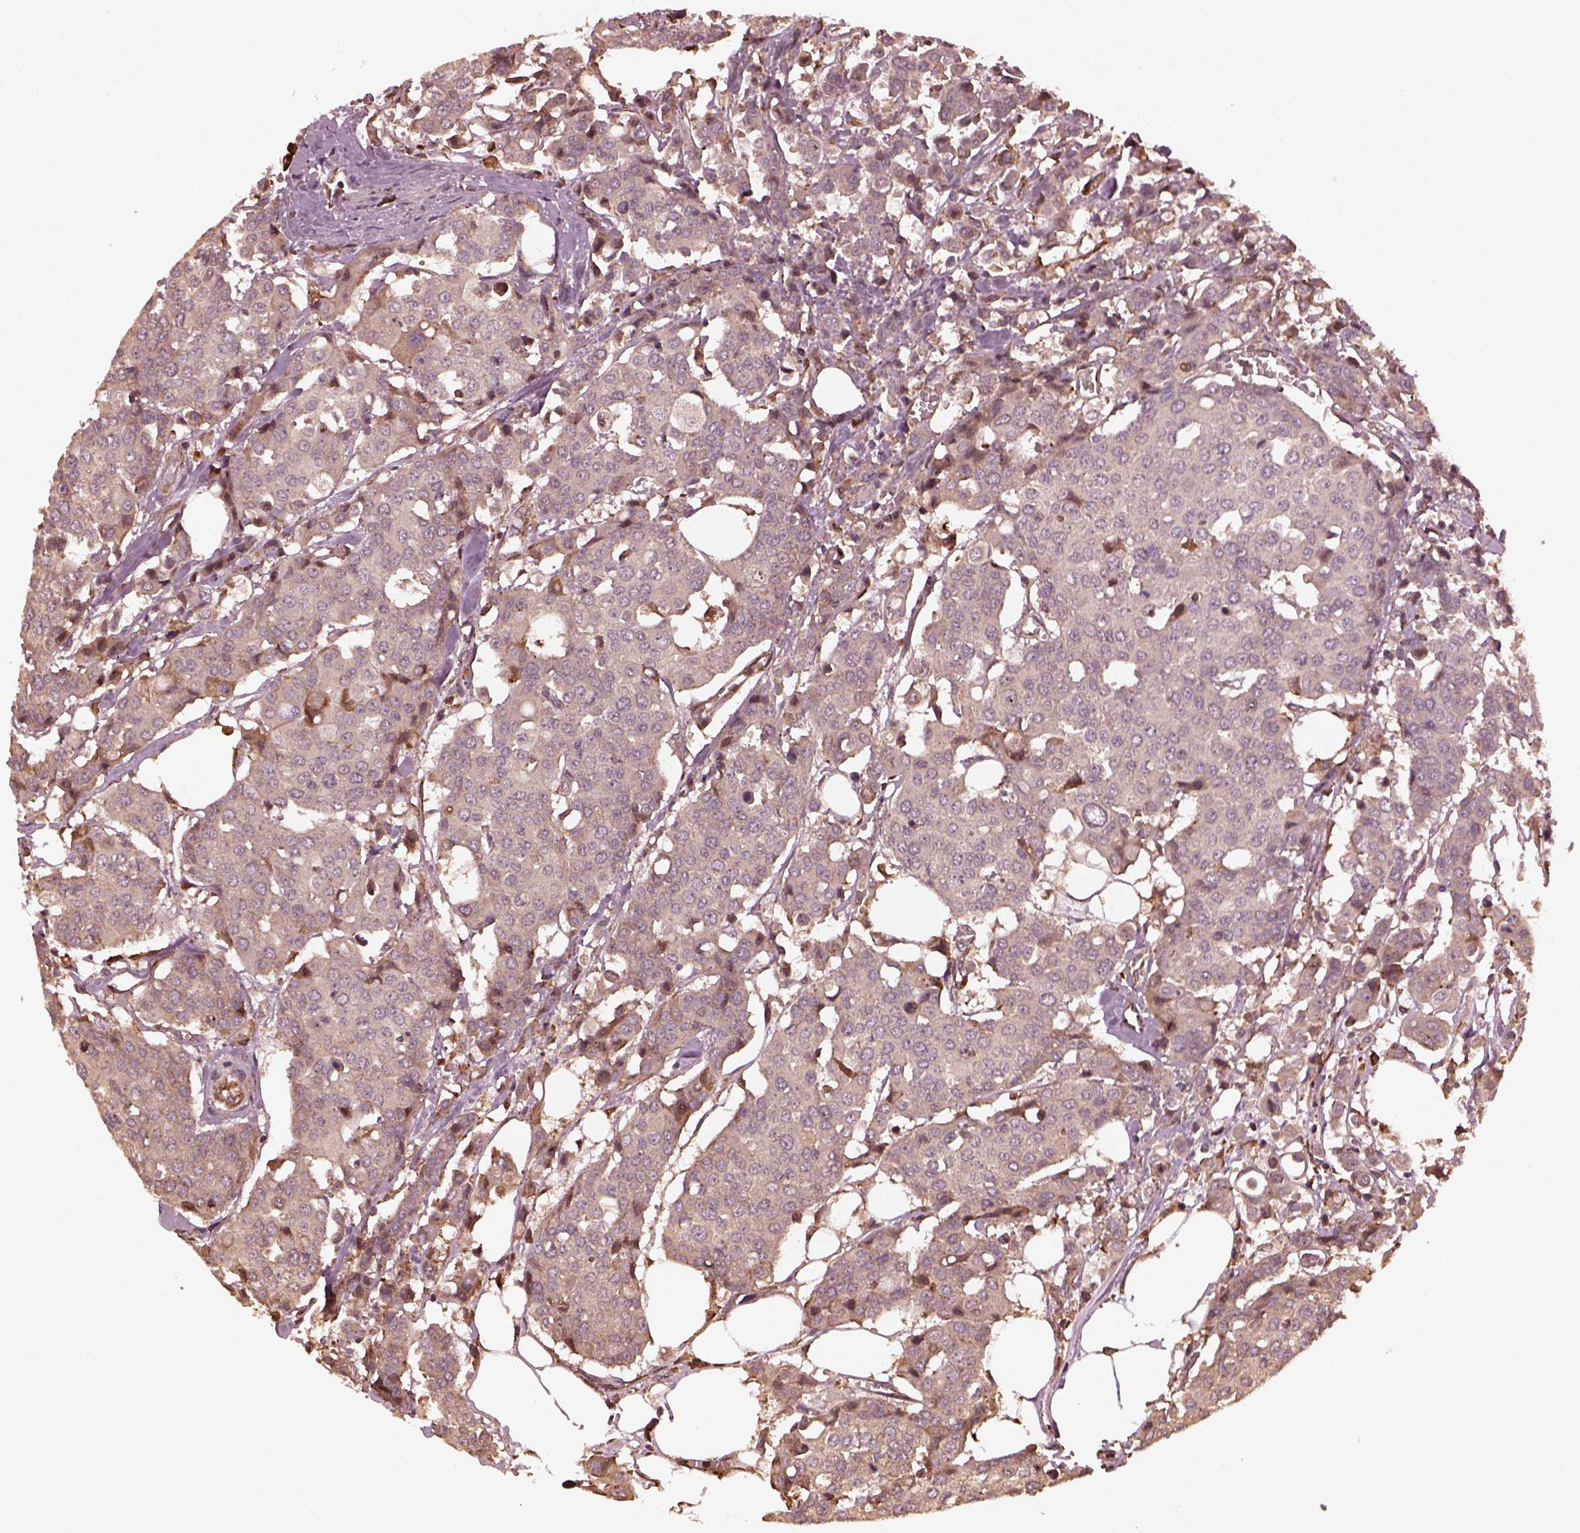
{"staining": {"intensity": "weak", "quantity": "<25%", "location": "cytoplasmic/membranous"}, "tissue": "carcinoid", "cell_type": "Tumor cells", "image_type": "cancer", "snomed": [{"axis": "morphology", "description": "Carcinoid, malignant, NOS"}, {"axis": "topography", "description": "Colon"}], "caption": "A photomicrograph of malignant carcinoid stained for a protein exhibits no brown staining in tumor cells.", "gene": "ZNF292", "patient": {"sex": "male", "age": 81}}